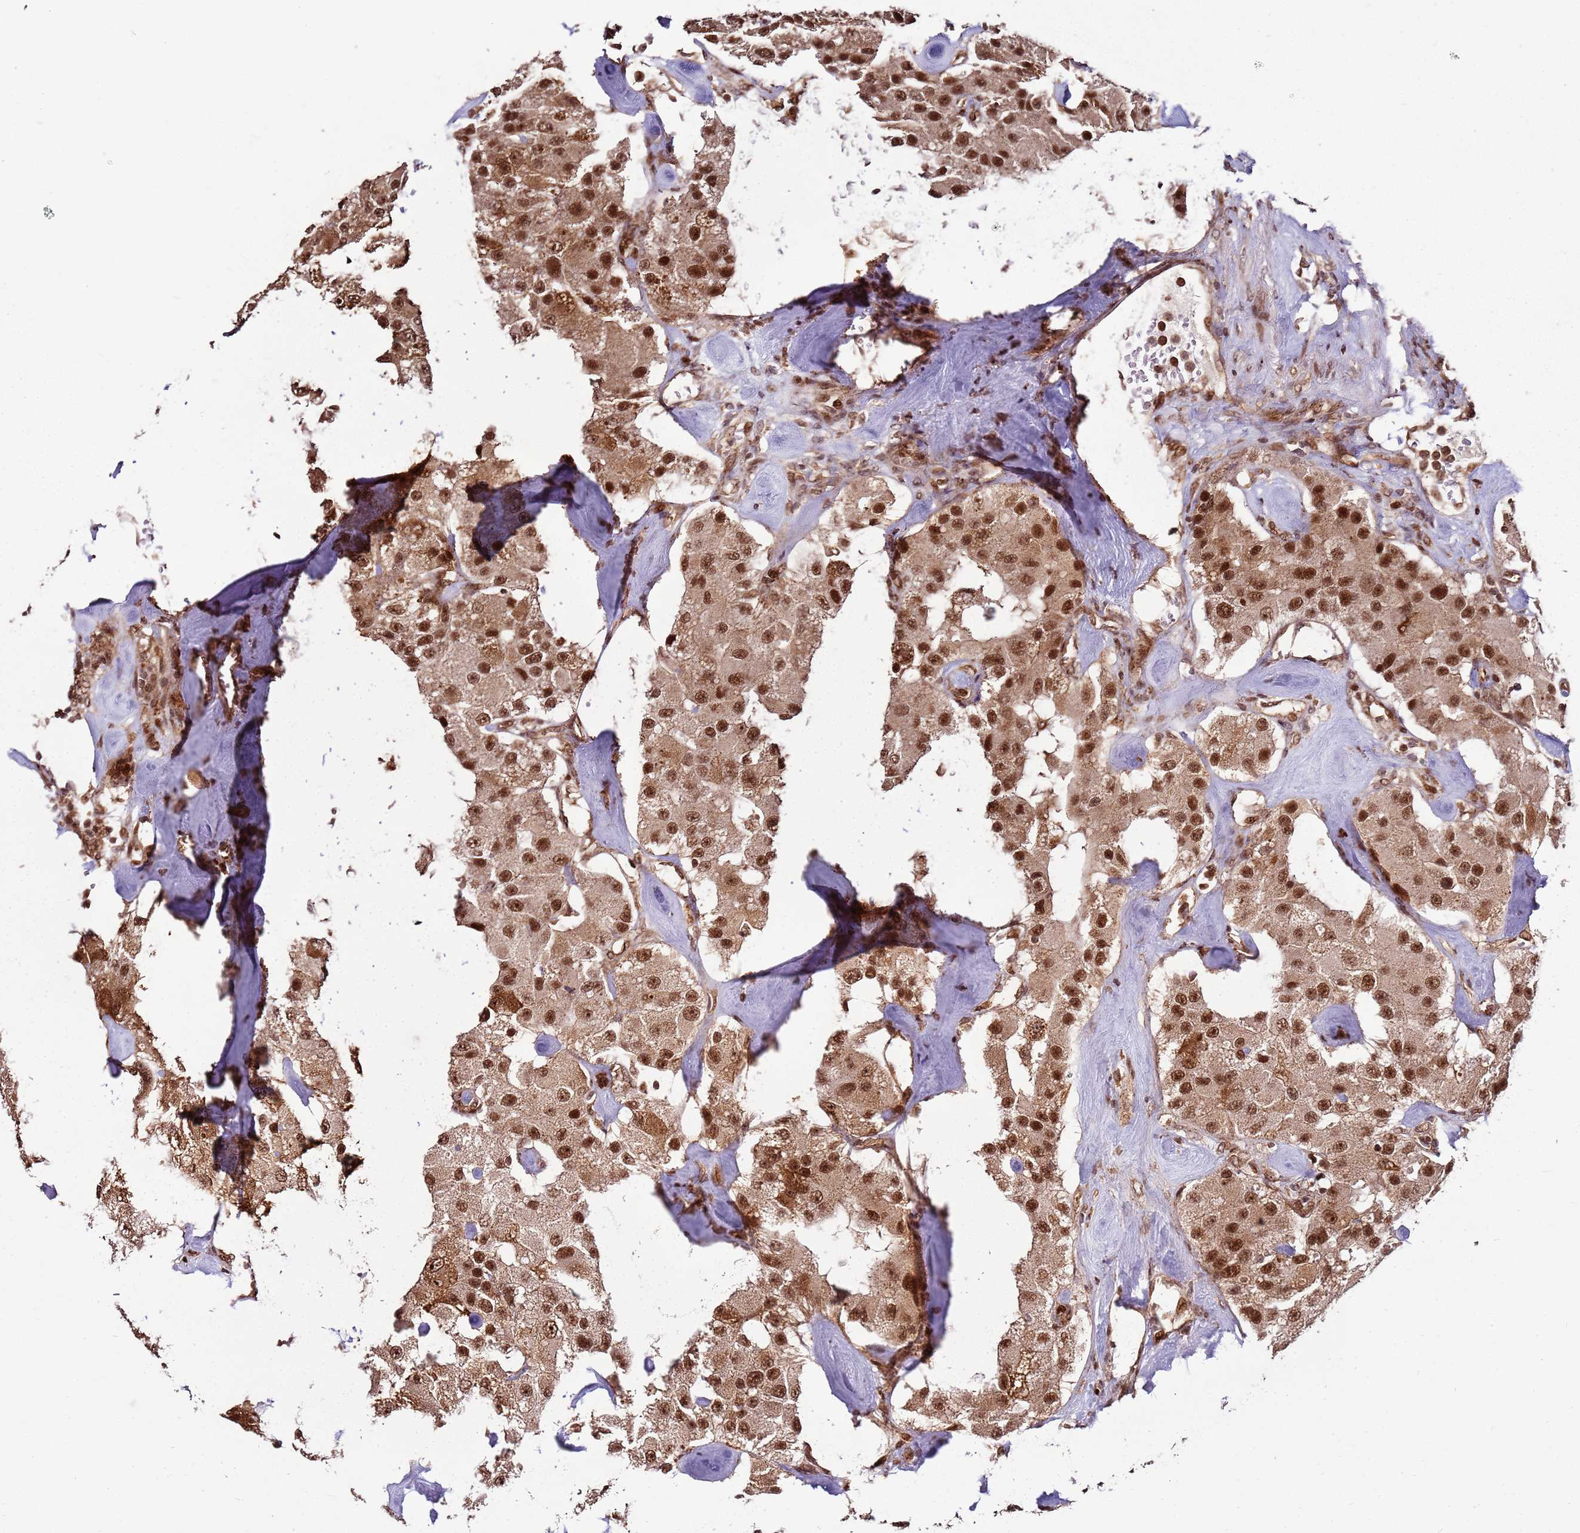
{"staining": {"intensity": "strong", "quantity": ">75%", "location": "cytoplasmic/membranous,nuclear"}, "tissue": "carcinoid", "cell_type": "Tumor cells", "image_type": "cancer", "snomed": [{"axis": "morphology", "description": "Carcinoid, malignant, NOS"}, {"axis": "topography", "description": "Pancreas"}], "caption": "Tumor cells demonstrate strong cytoplasmic/membranous and nuclear expression in about >75% of cells in carcinoid (malignant).", "gene": "PEX14", "patient": {"sex": "male", "age": 41}}